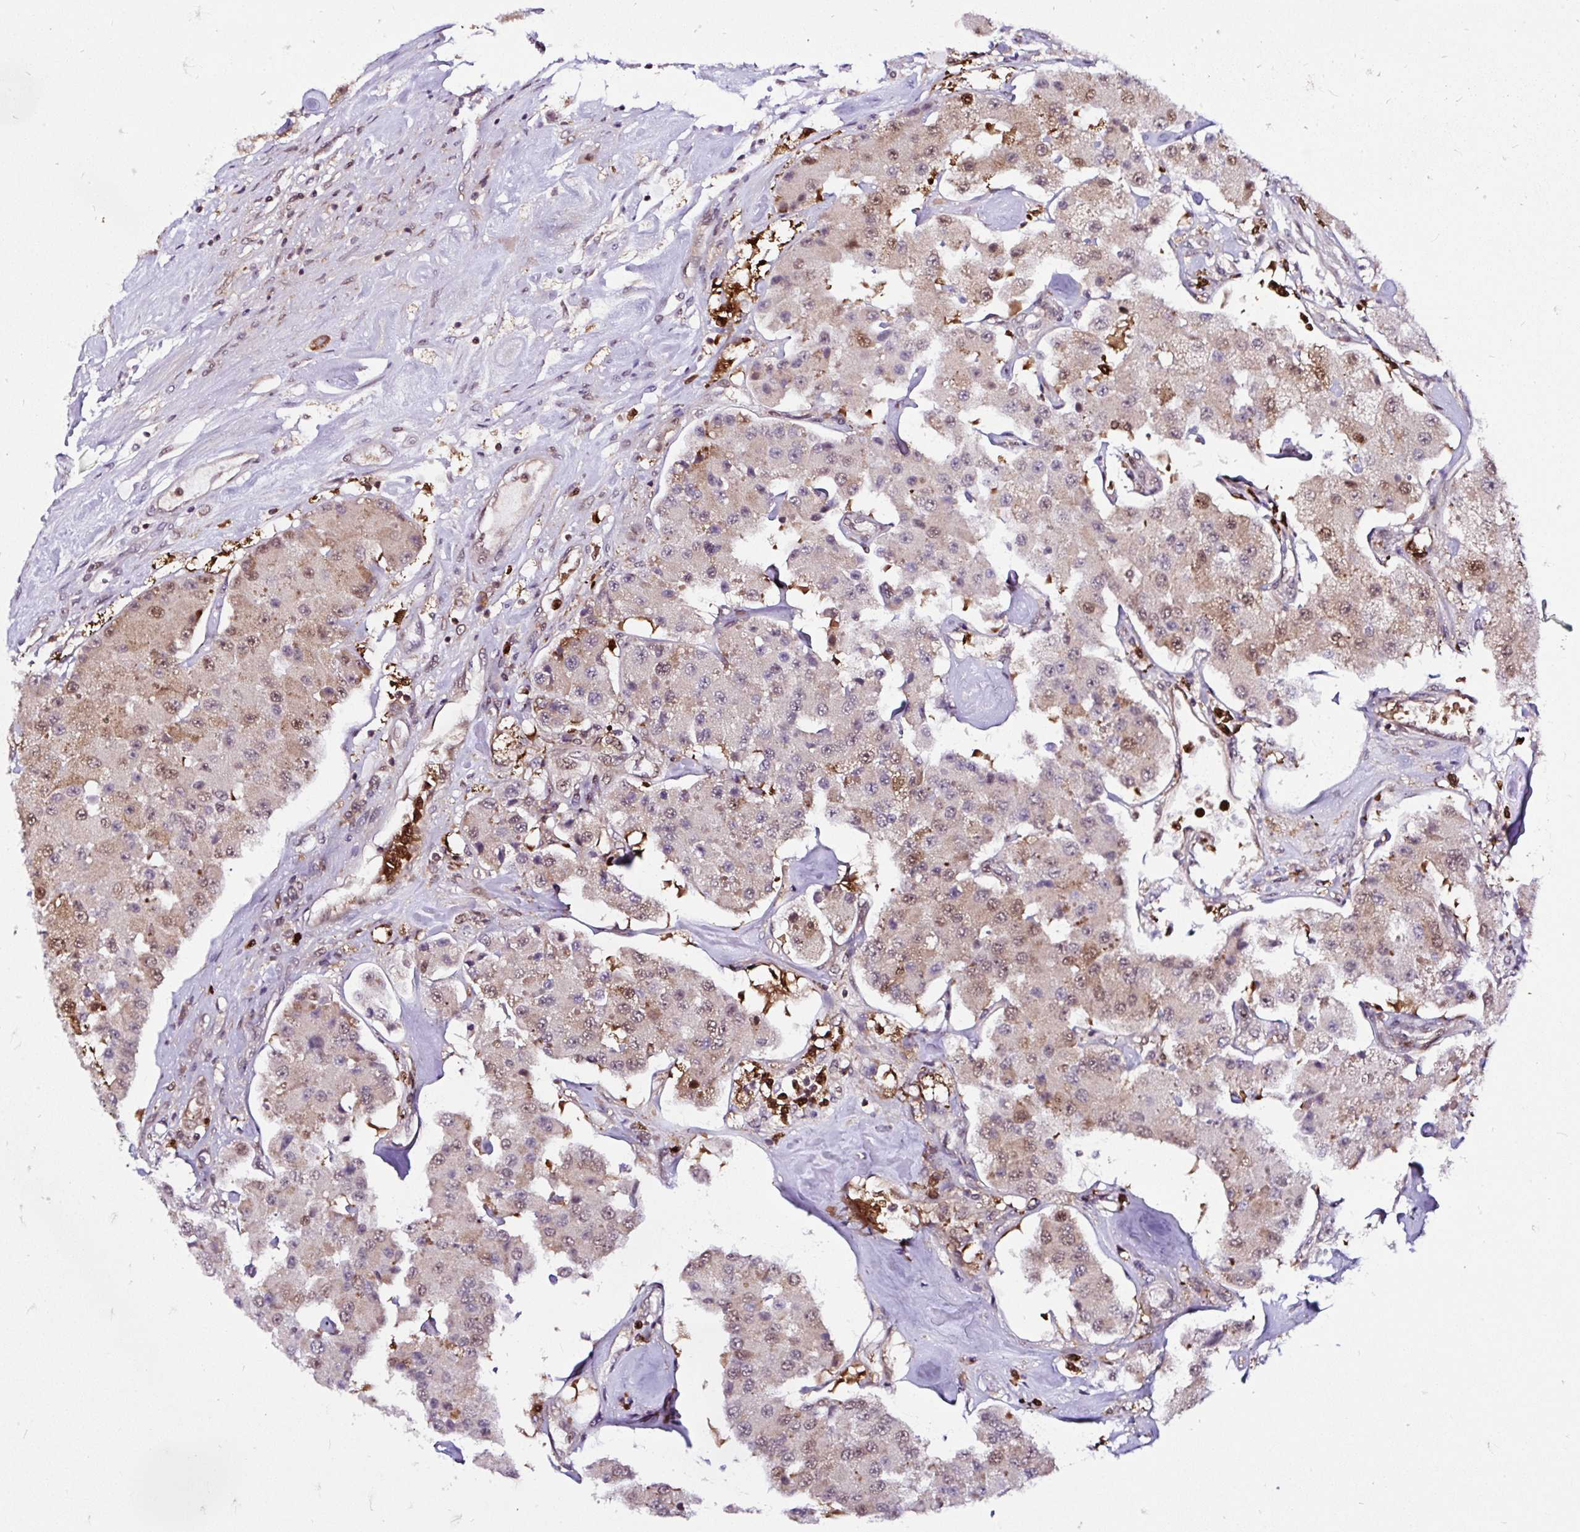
{"staining": {"intensity": "weak", "quantity": "25%-75%", "location": "cytoplasmic/membranous,nuclear"}, "tissue": "carcinoid", "cell_type": "Tumor cells", "image_type": "cancer", "snomed": [{"axis": "morphology", "description": "Carcinoid, malignant, NOS"}, {"axis": "topography", "description": "Pancreas"}], "caption": "A low amount of weak cytoplasmic/membranous and nuclear staining is seen in about 25%-75% of tumor cells in carcinoid (malignant) tissue.", "gene": "PIN4", "patient": {"sex": "male", "age": 41}}